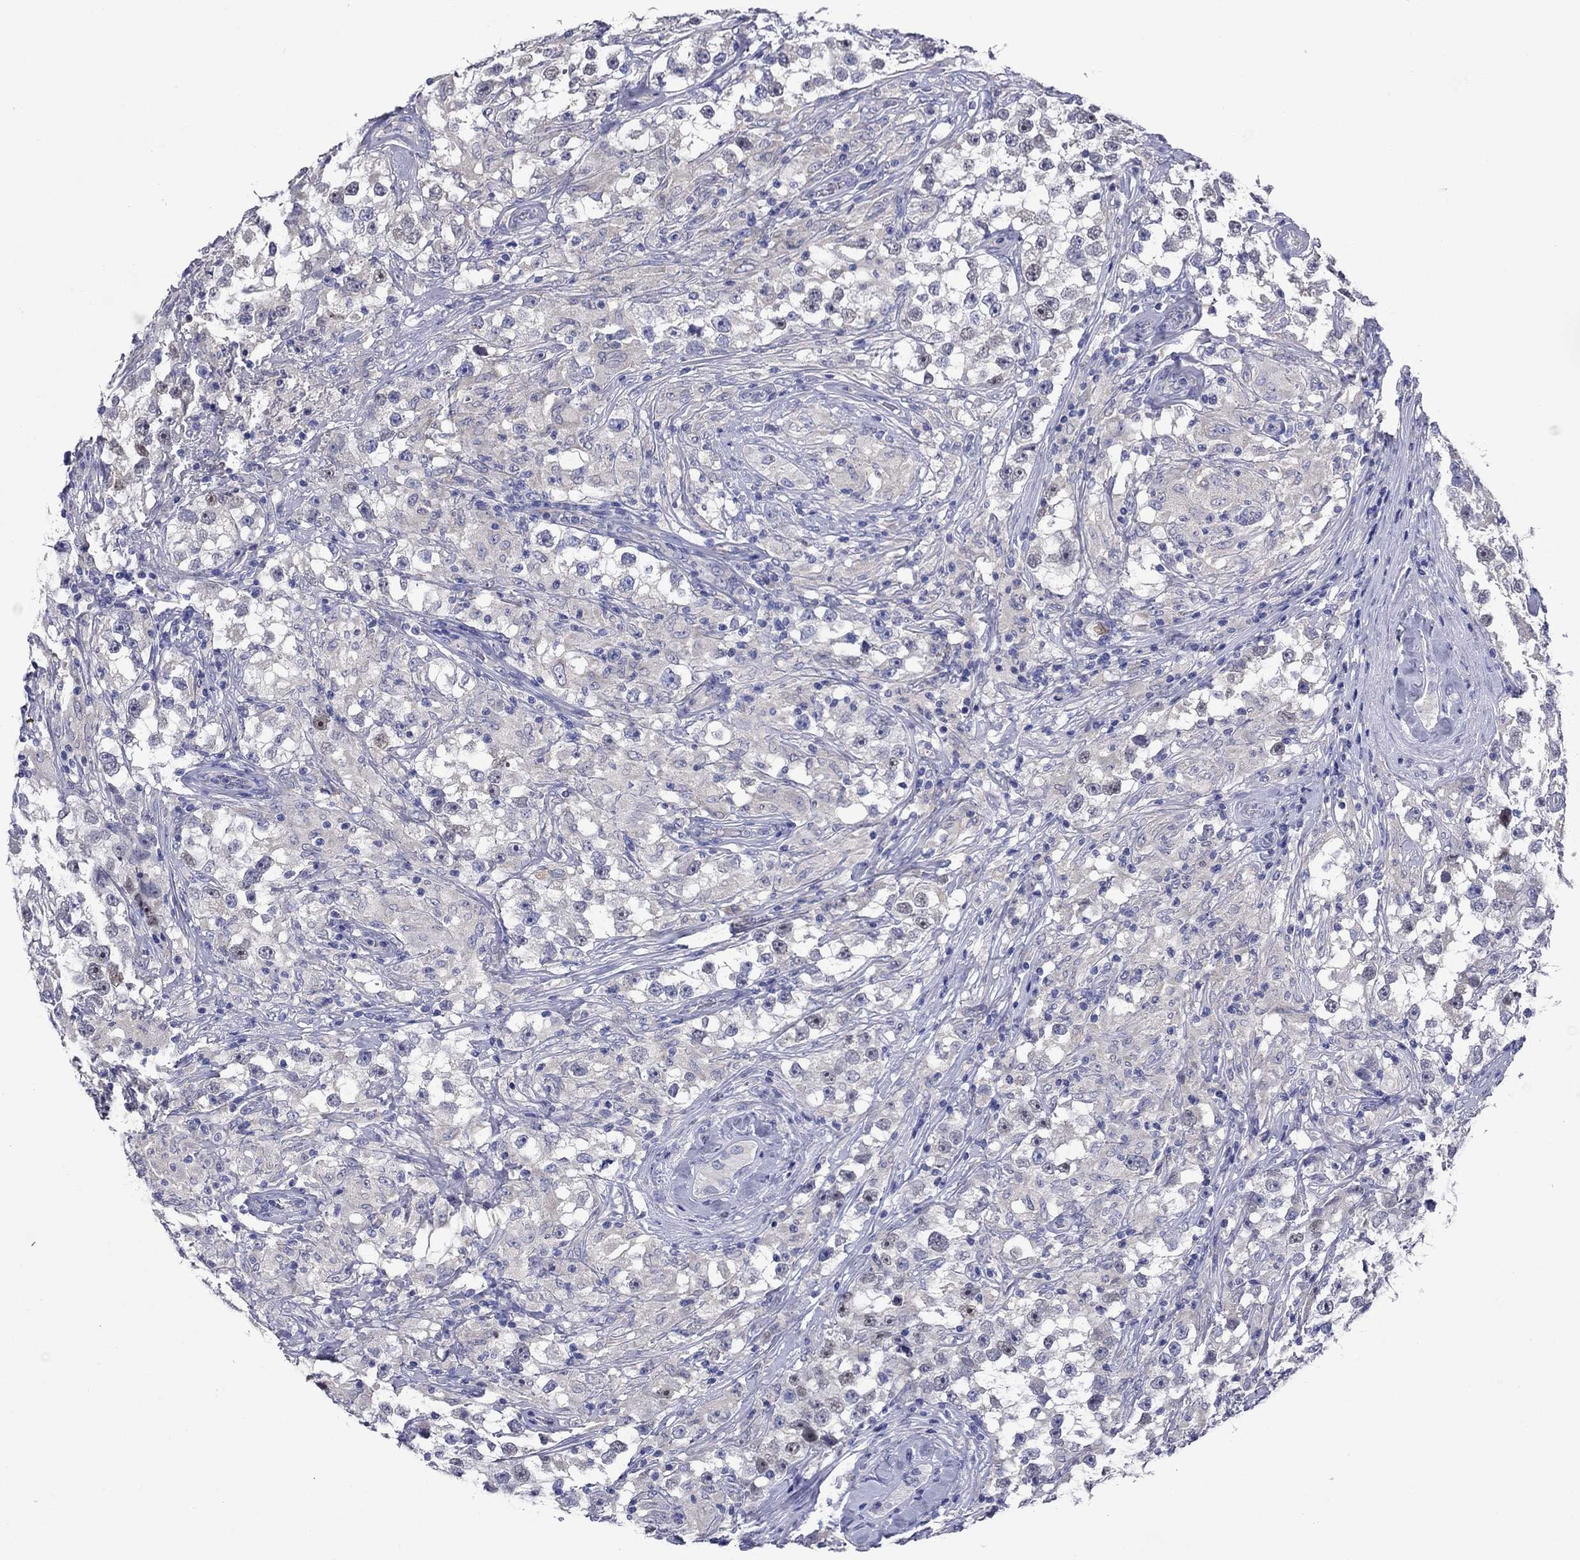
{"staining": {"intensity": "negative", "quantity": "none", "location": "none"}, "tissue": "testis cancer", "cell_type": "Tumor cells", "image_type": "cancer", "snomed": [{"axis": "morphology", "description": "Seminoma, NOS"}, {"axis": "topography", "description": "Testis"}], "caption": "High power microscopy histopathology image of an immunohistochemistry (IHC) histopathology image of testis seminoma, revealing no significant expression in tumor cells.", "gene": "SULT2B1", "patient": {"sex": "male", "age": 46}}